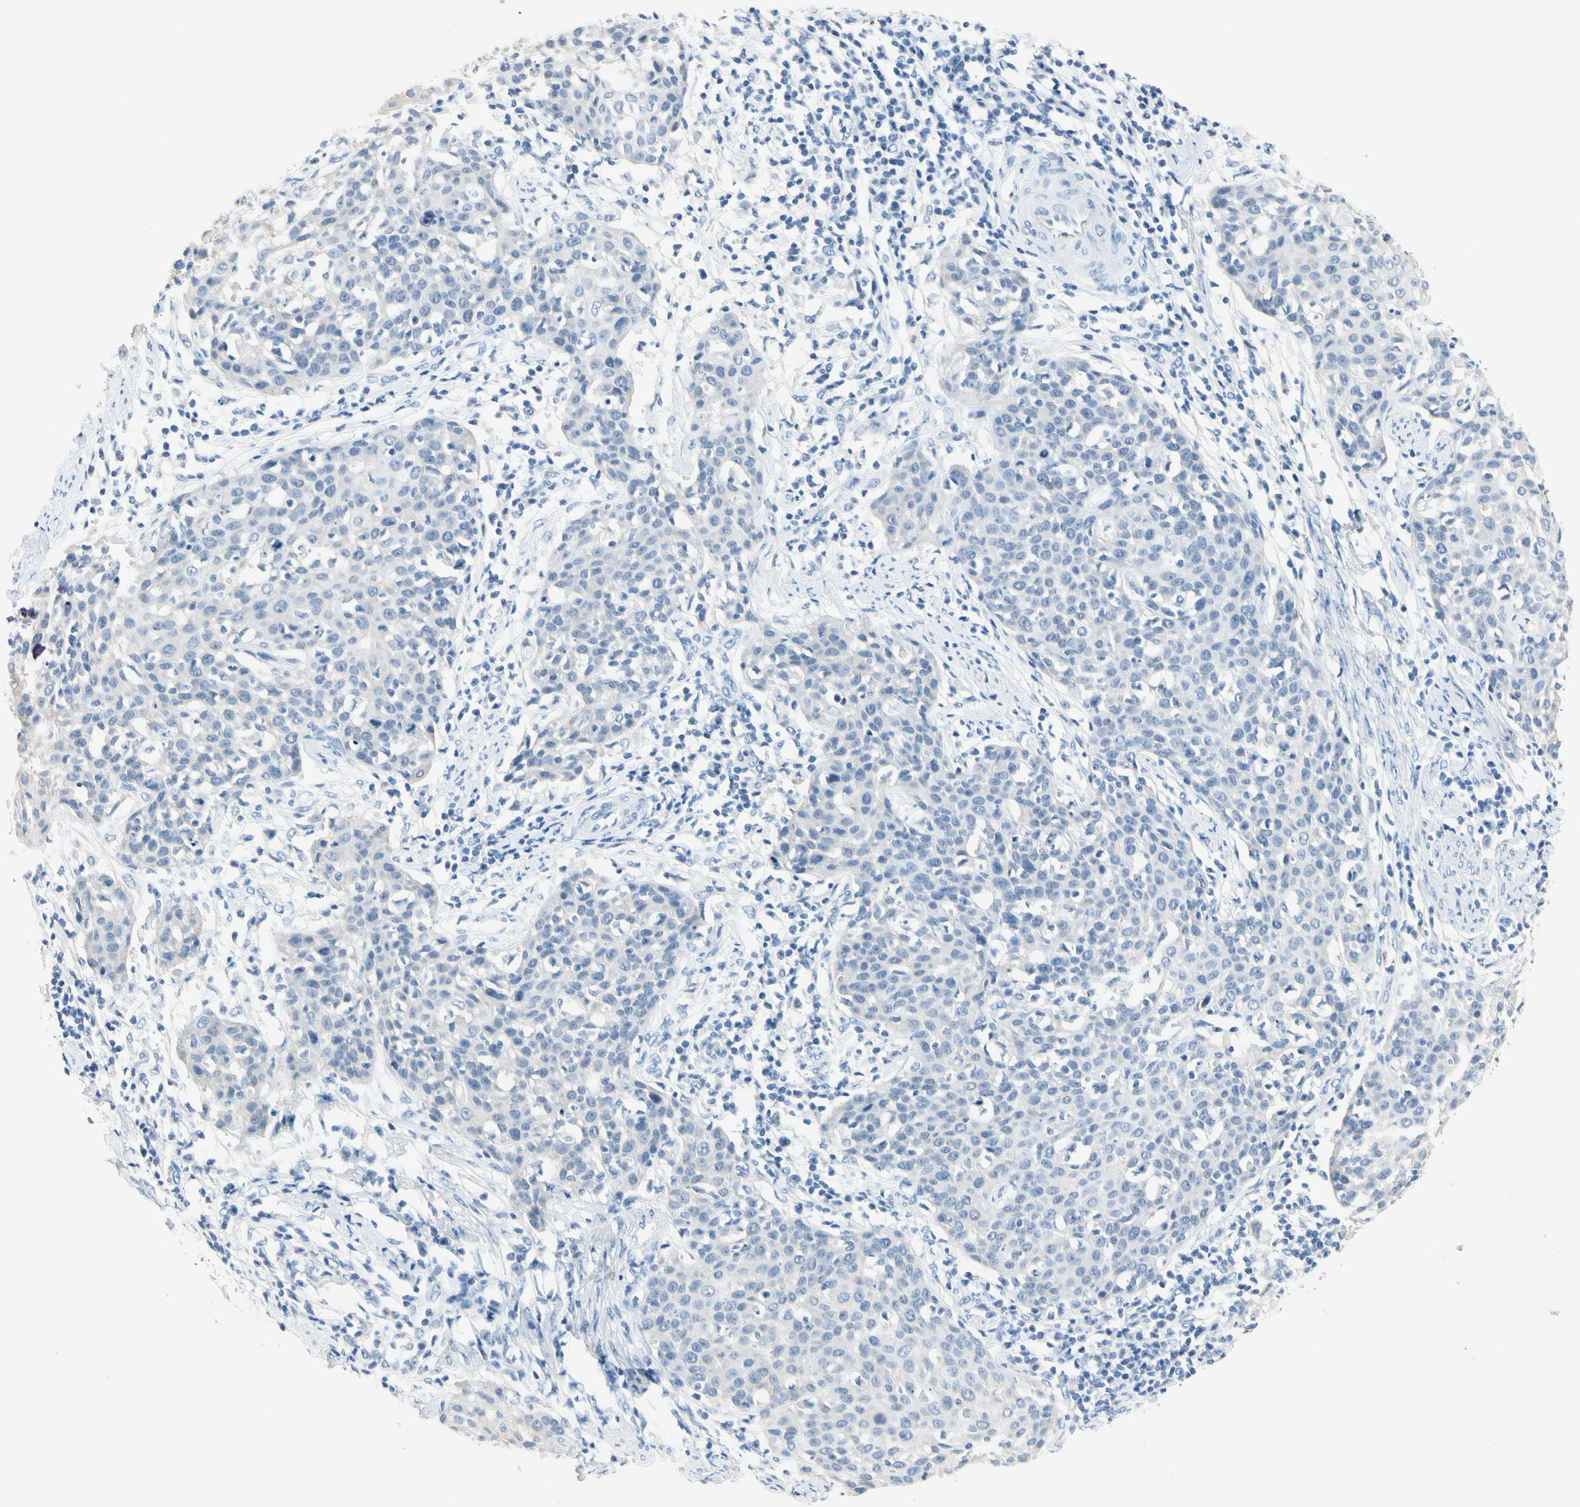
{"staining": {"intensity": "negative", "quantity": "none", "location": "none"}, "tissue": "cervical cancer", "cell_type": "Tumor cells", "image_type": "cancer", "snomed": [{"axis": "morphology", "description": "Squamous cell carcinoma, NOS"}, {"axis": "topography", "description": "Cervix"}], "caption": "This is a image of immunohistochemistry staining of cervical cancer, which shows no staining in tumor cells.", "gene": "CA1", "patient": {"sex": "female", "age": 38}}